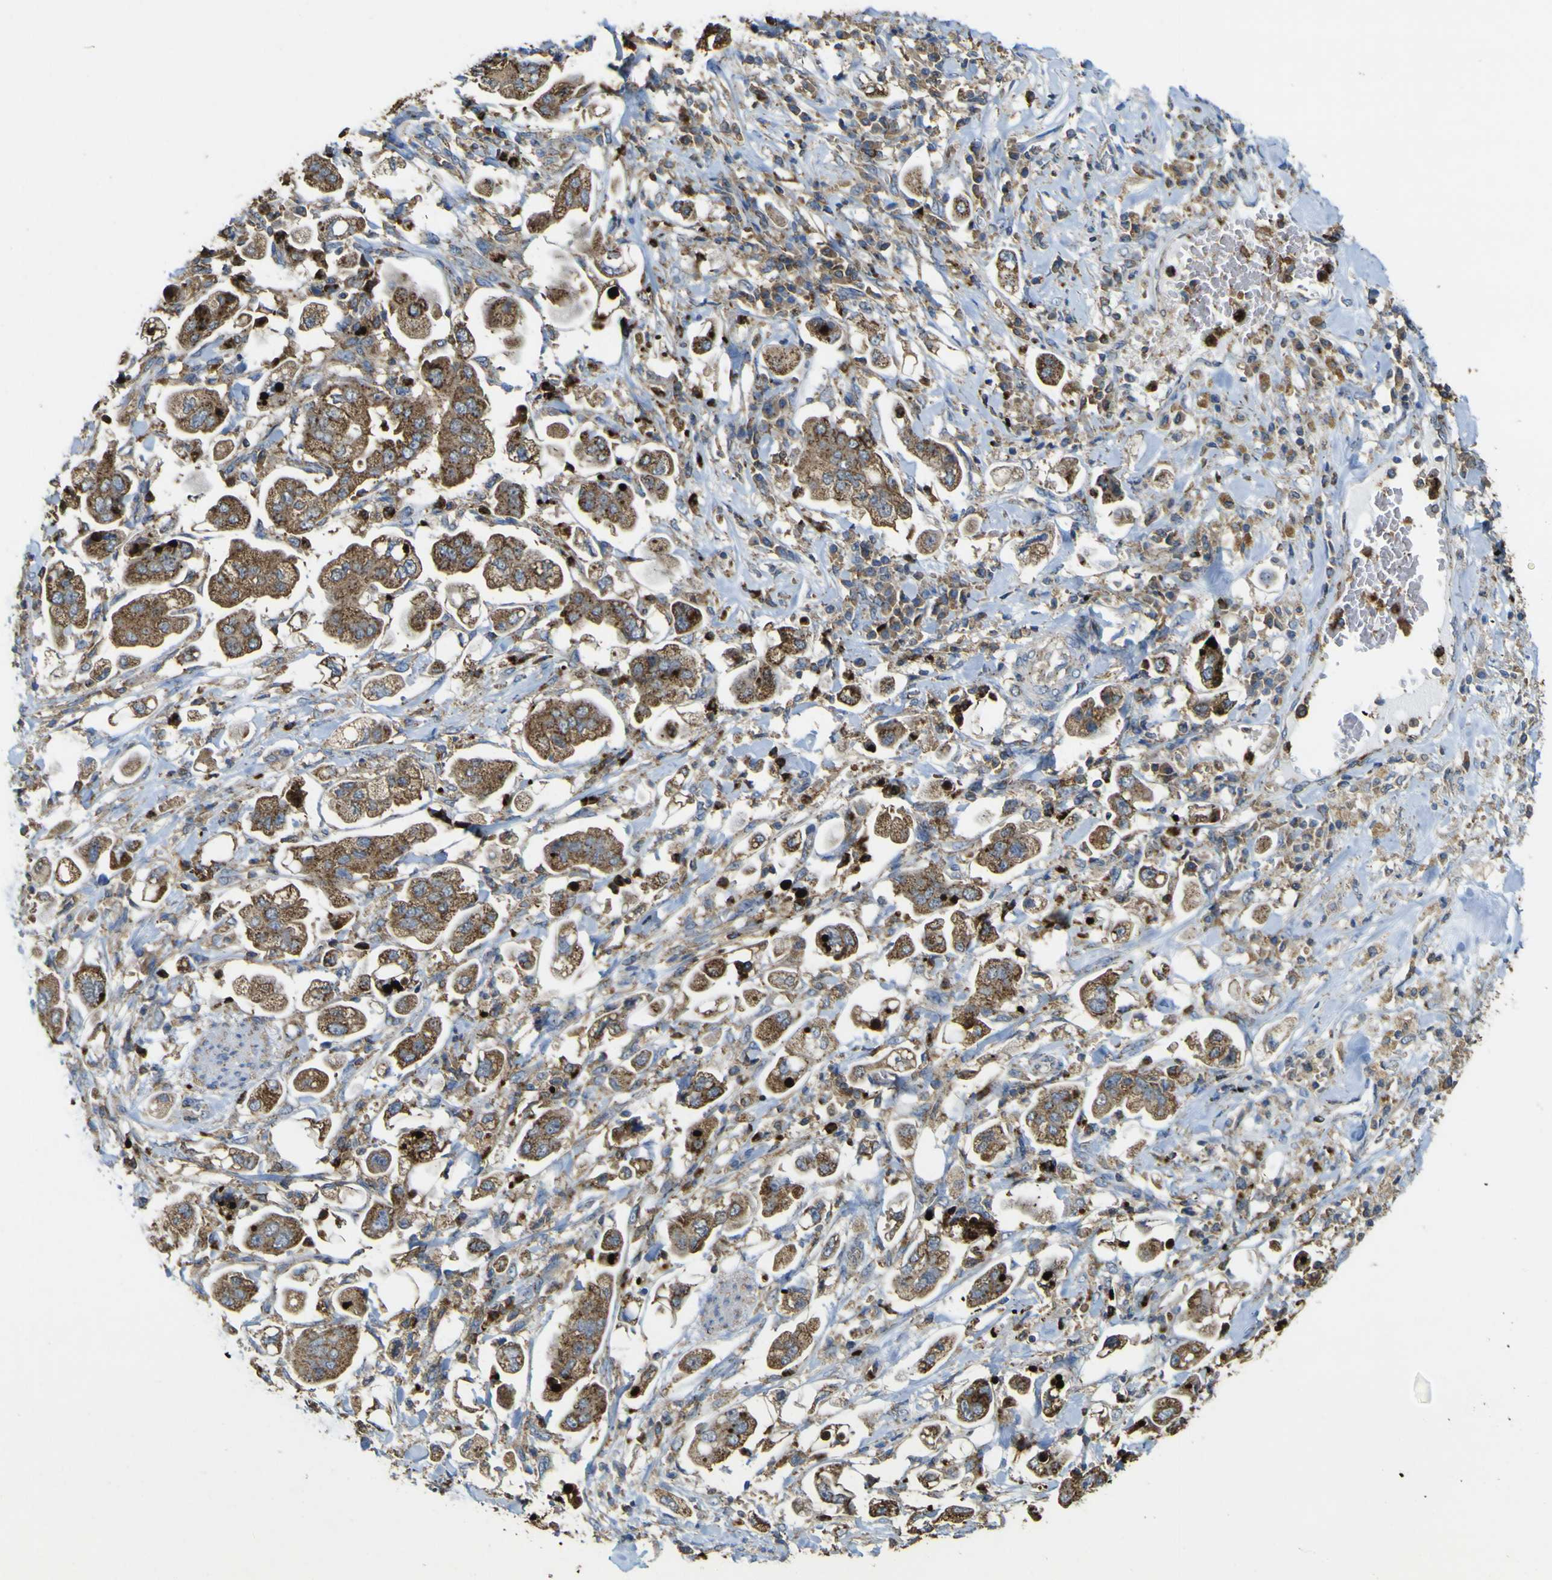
{"staining": {"intensity": "strong", "quantity": ">75%", "location": "cytoplasmic/membranous"}, "tissue": "stomach cancer", "cell_type": "Tumor cells", "image_type": "cancer", "snomed": [{"axis": "morphology", "description": "Adenocarcinoma, NOS"}, {"axis": "topography", "description": "Stomach"}], "caption": "Approximately >75% of tumor cells in stomach cancer exhibit strong cytoplasmic/membranous protein positivity as visualized by brown immunohistochemical staining.", "gene": "ACSL3", "patient": {"sex": "male", "age": 62}}